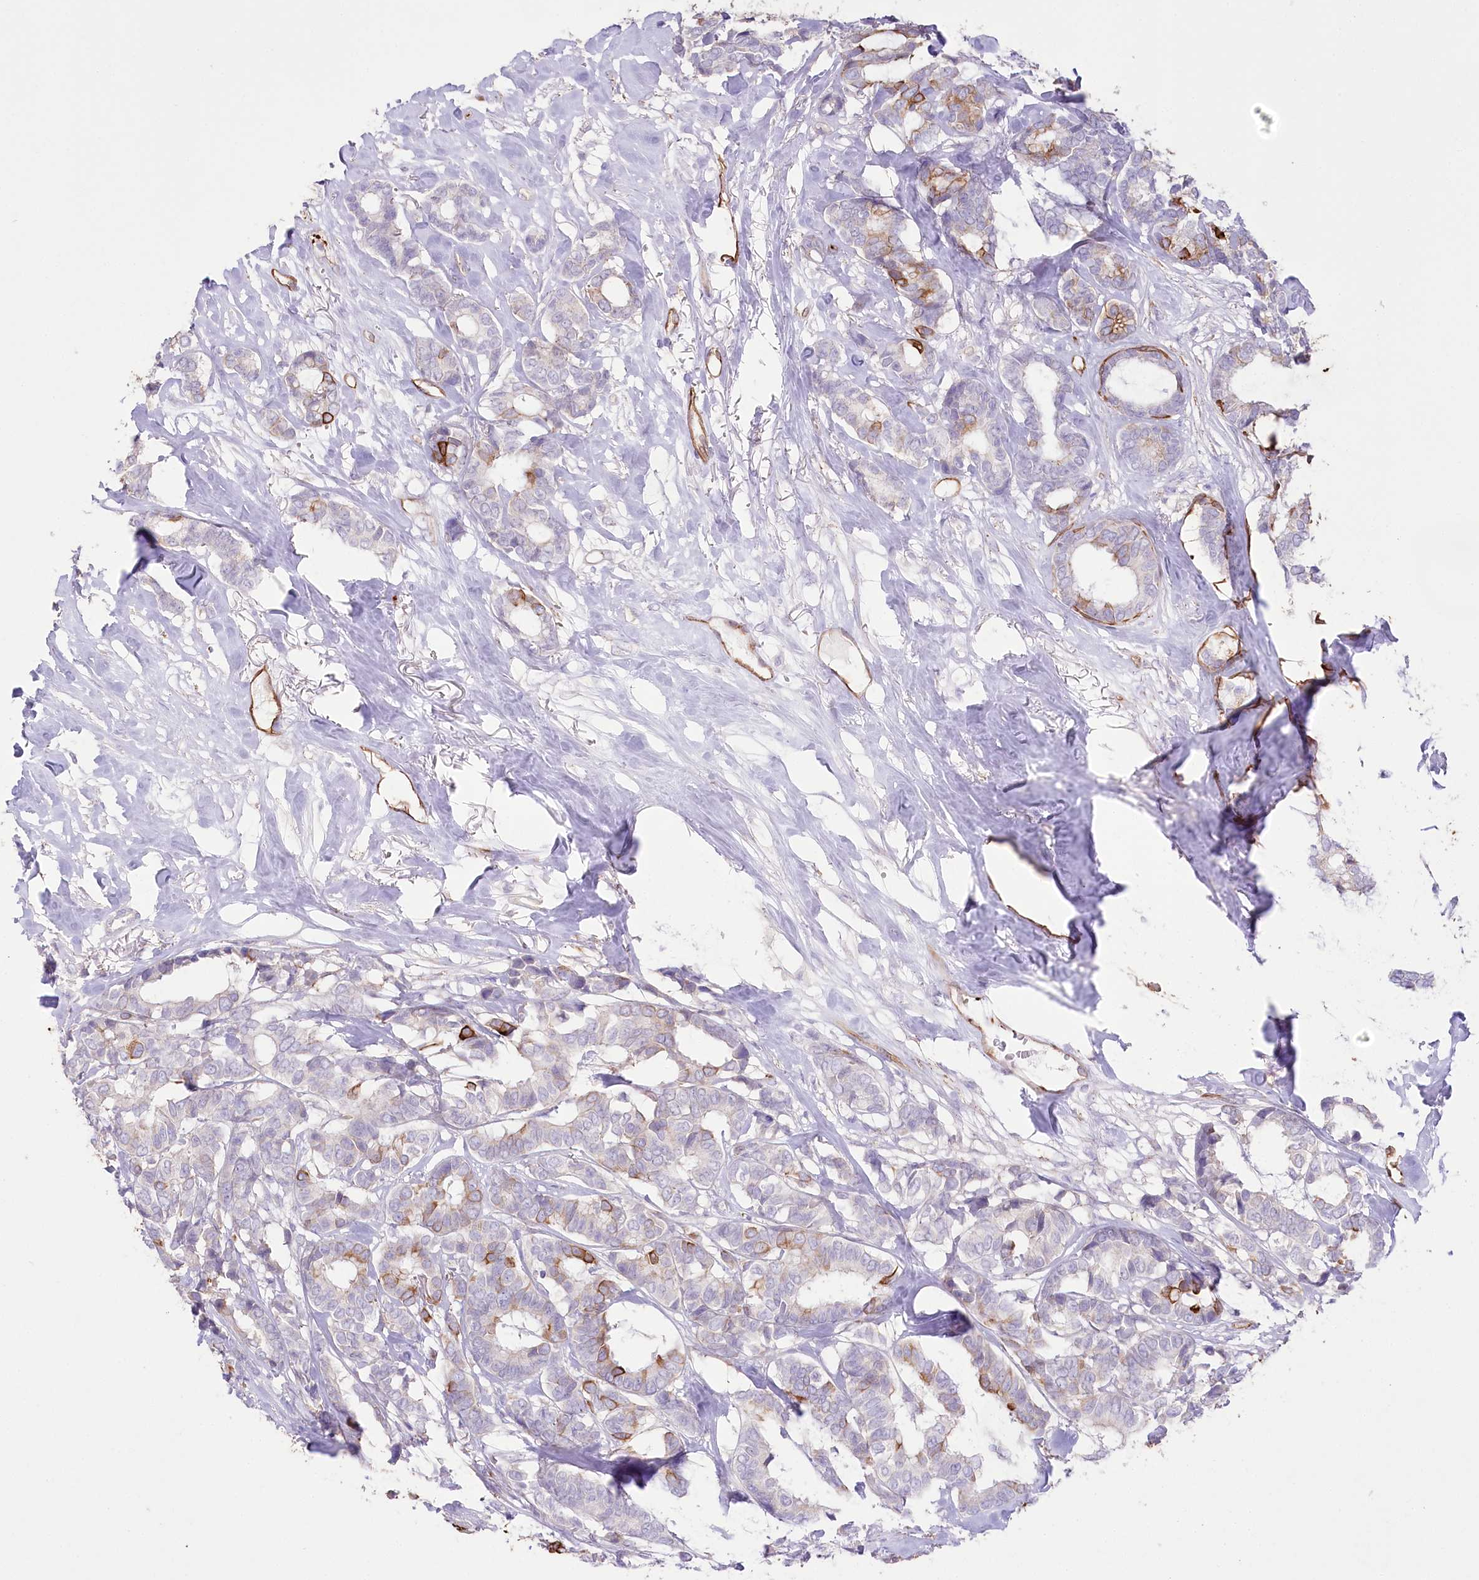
{"staining": {"intensity": "strong", "quantity": "<25%", "location": "cytoplasmic/membranous"}, "tissue": "breast cancer", "cell_type": "Tumor cells", "image_type": "cancer", "snomed": [{"axis": "morphology", "description": "Duct carcinoma"}, {"axis": "topography", "description": "Breast"}], "caption": "Breast invasive ductal carcinoma tissue shows strong cytoplasmic/membranous expression in about <25% of tumor cells, visualized by immunohistochemistry.", "gene": "SLC39A10", "patient": {"sex": "female", "age": 87}}